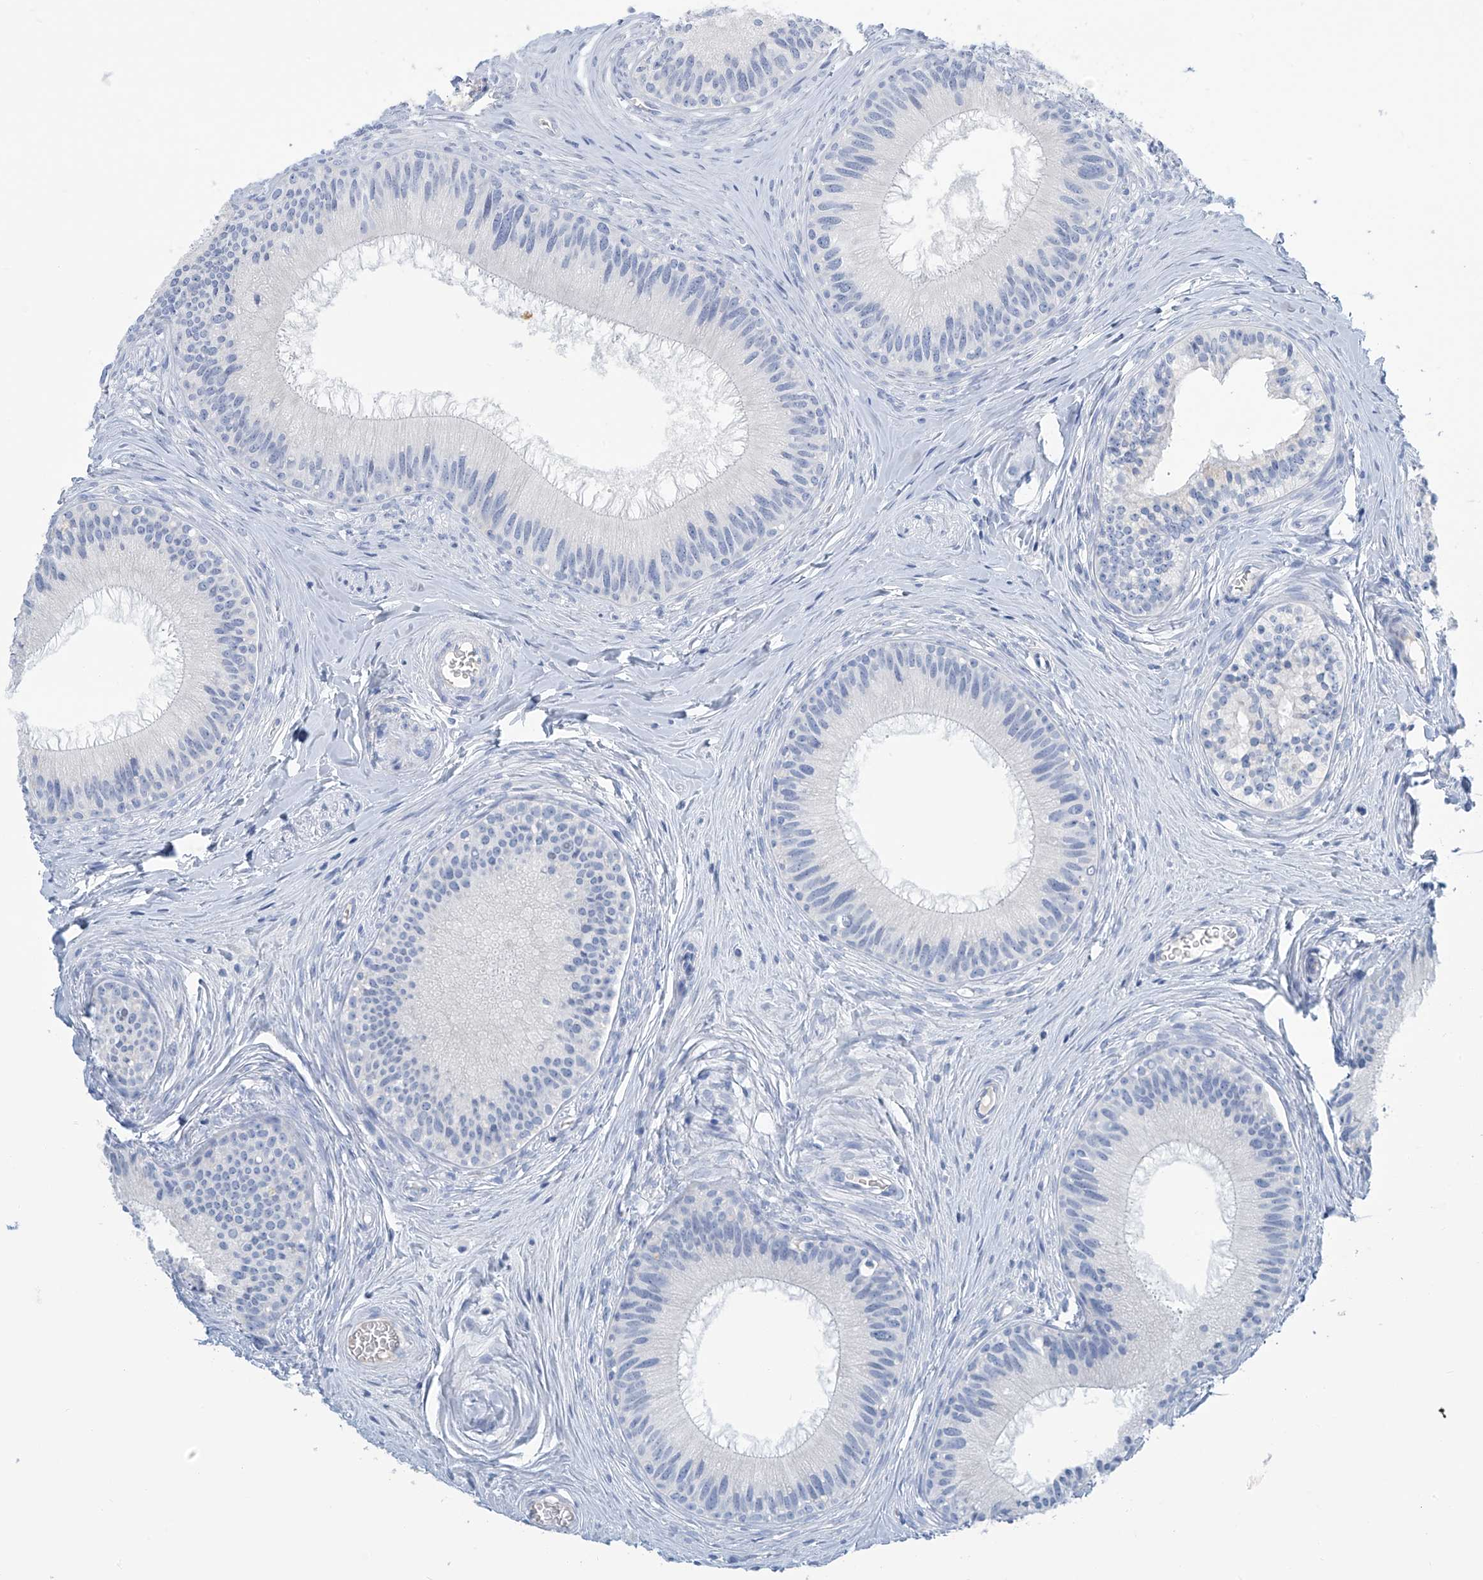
{"staining": {"intensity": "negative", "quantity": "none", "location": "none"}, "tissue": "epididymis", "cell_type": "Glandular cells", "image_type": "normal", "snomed": [{"axis": "morphology", "description": "Normal tissue, NOS"}, {"axis": "topography", "description": "Epididymis"}], "caption": "This micrograph is of normal epididymis stained with IHC to label a protein in brown with the nuclei are counter-stained blue. There is no positivity in glandular cells.", "gene": "SGO2", "patient": {"sex": "male", "age": 27}}